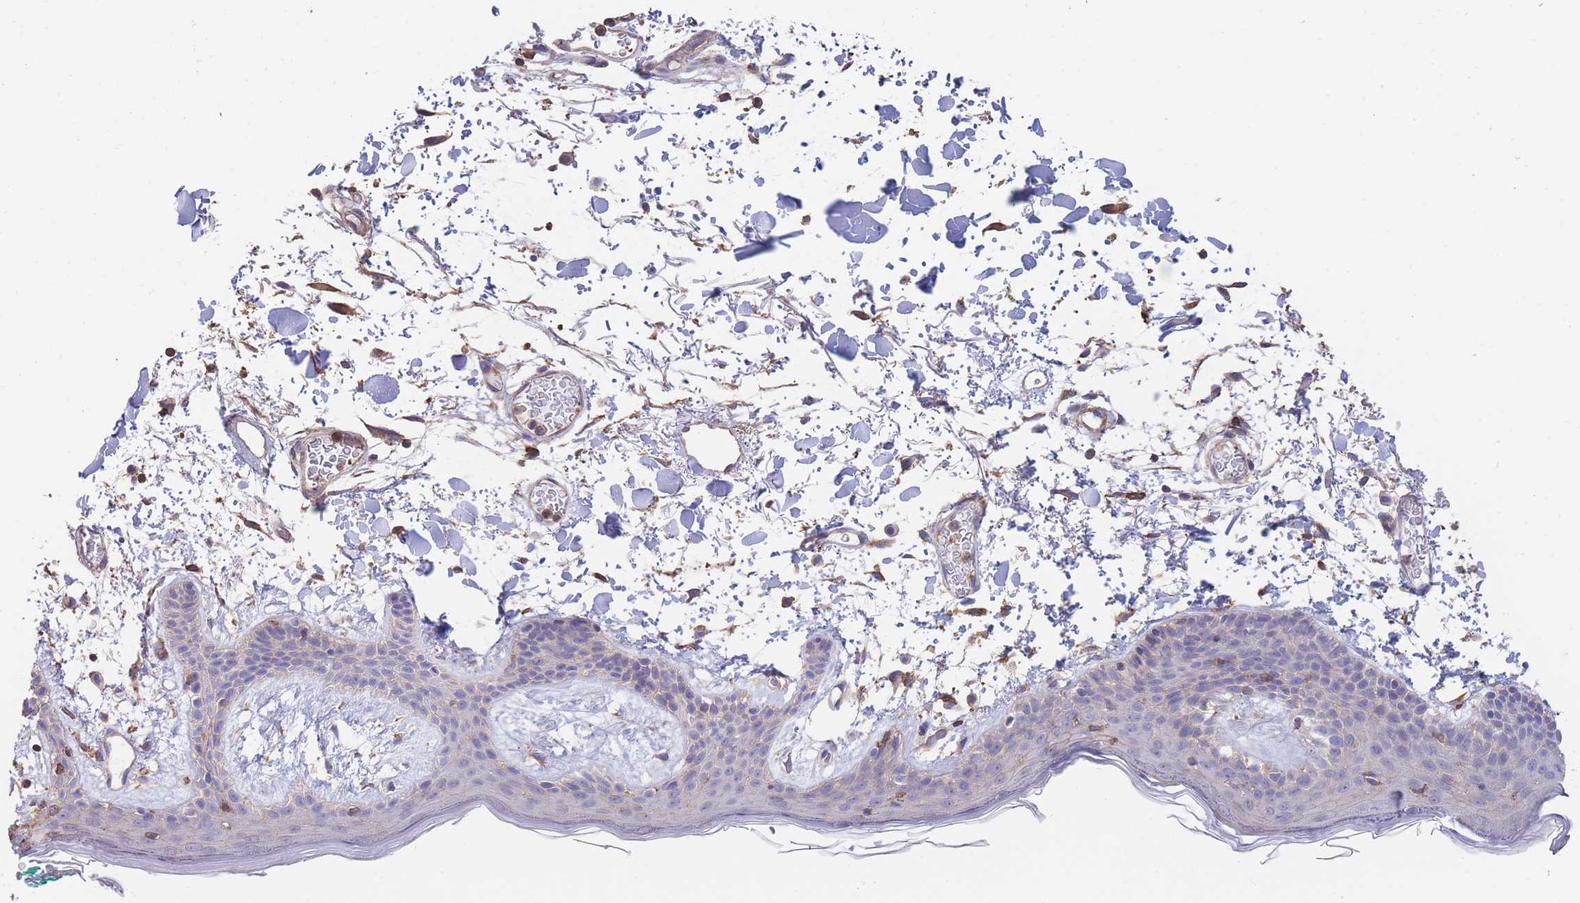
{"staining": {"intensity": "strong", "quantity": "25%-75%", "location": "cytoplasmic/membranous"}, "tissue": "skin", "cell_type": "Fibroblasts", "image_type": "normal", "snomed": [{"axis": "morphology", "description": "Normal tissue, NOS"}, {"axis": "topography", "description": "Skin"}], "caption": "High-magnification brightfield microscopy of normal skin stained with DAB (3,3'-diaminobenzidine) (brown) and counterstained with hematoxylin (blue). fibroblasts exhibit strong cytoplasmic/membranous positivity is seen in approximately25%-75% of cells.", "gene": "LRRN4CL", "patient": {"sex": "male", "age": 79}}